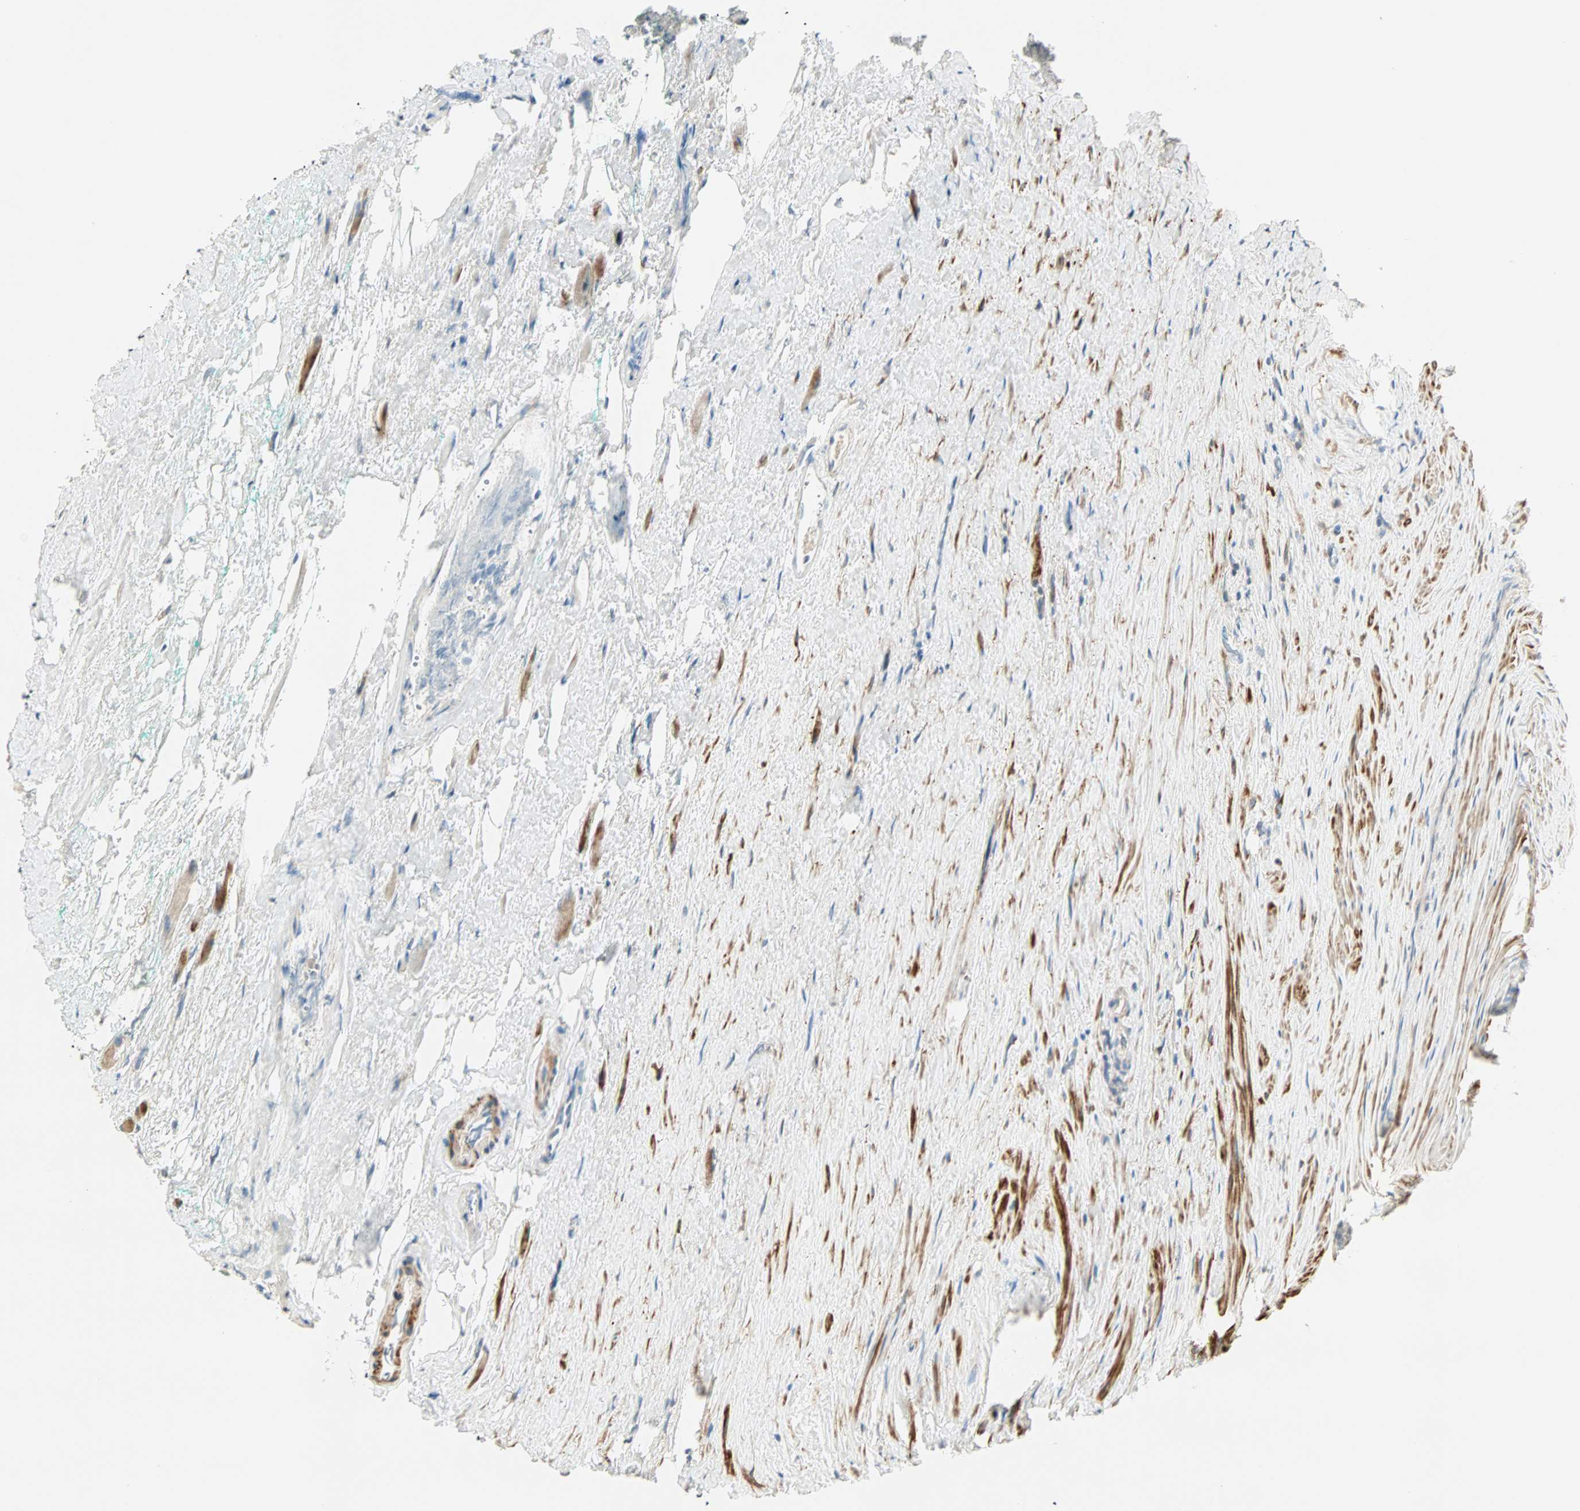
{"staining": {"intensity": "negative", "quantity": "none", "location": "none"}, "tissue": "prostate cancer", "cell_type": "Tumor cells", "image_type": "cancer", "snomed": [{"axis": "morphology", "description": "Adenocarcinoma, High grade"}, {"axis": "topography", "description": "Prostate"}], "caption": "This is an immunohistochemistry (IHC) micrograph of human prostate cancer (adenocarcinoma (high-grade)). There is no expression in tumor cells.", "gene": "FMNL1", "patient": {"sex": "male", "age": 66}}